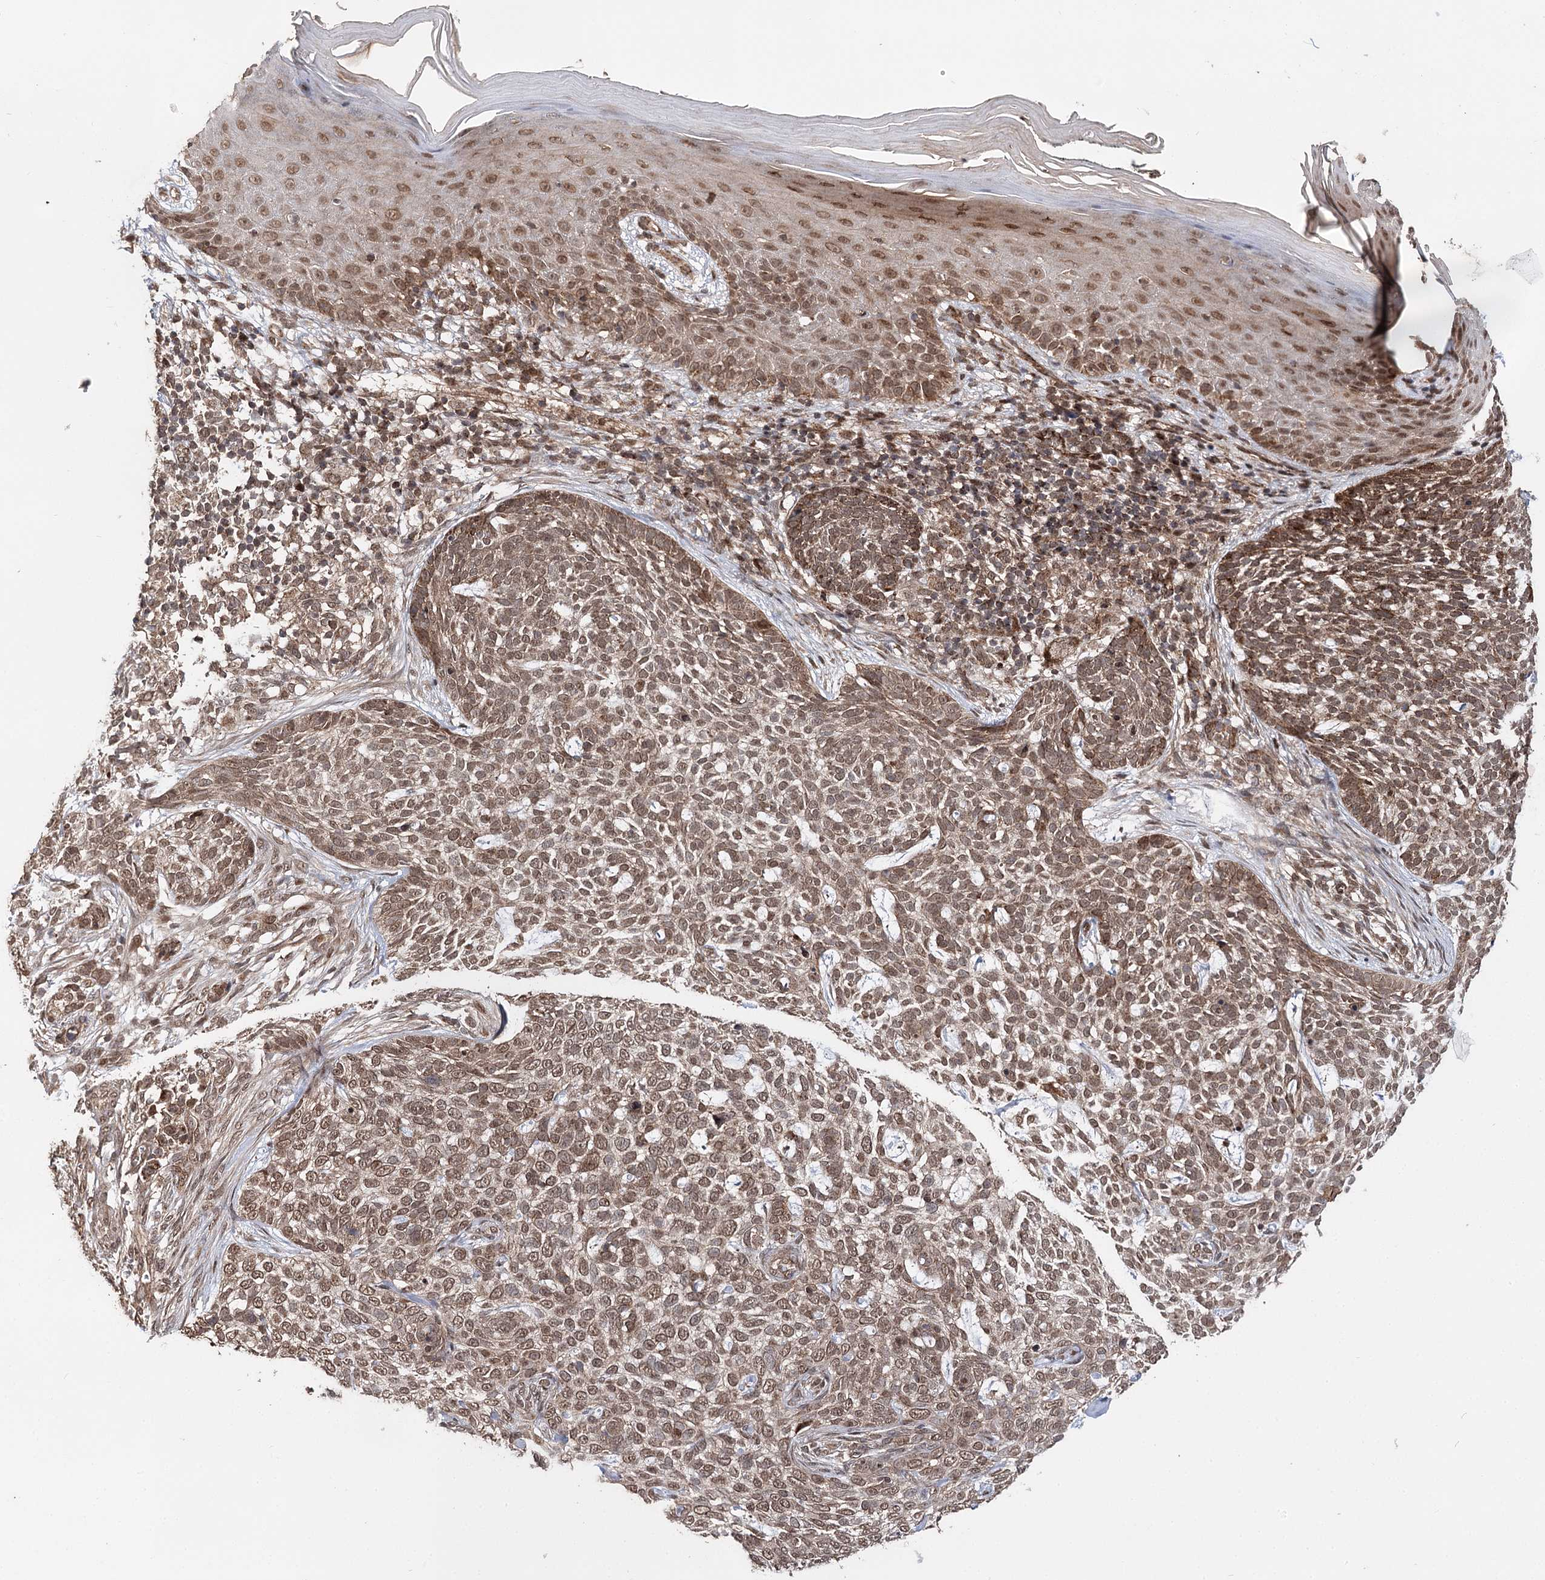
{"staining": {"intensity": "moderate", "quantity": ">75%", "location": "cytoplasmic/membranous,nuclear"}, "tissue": "skin cancer", "cell_type": "Tumor cells", "image_type": "cancer", "snomed": [{"axis": "morphology", "description": "Basal cell carcinoma"}, {"axis": "topography", "description": "Skin"}], "caption": "Skin basal cell carcinoma tissue reveals moderate cytoplasmic/membranous and nuclear staining in approximately >75% of tumor cells", "gene": "ZNRF3", "patient": {"sex": "female", "age": 64}}